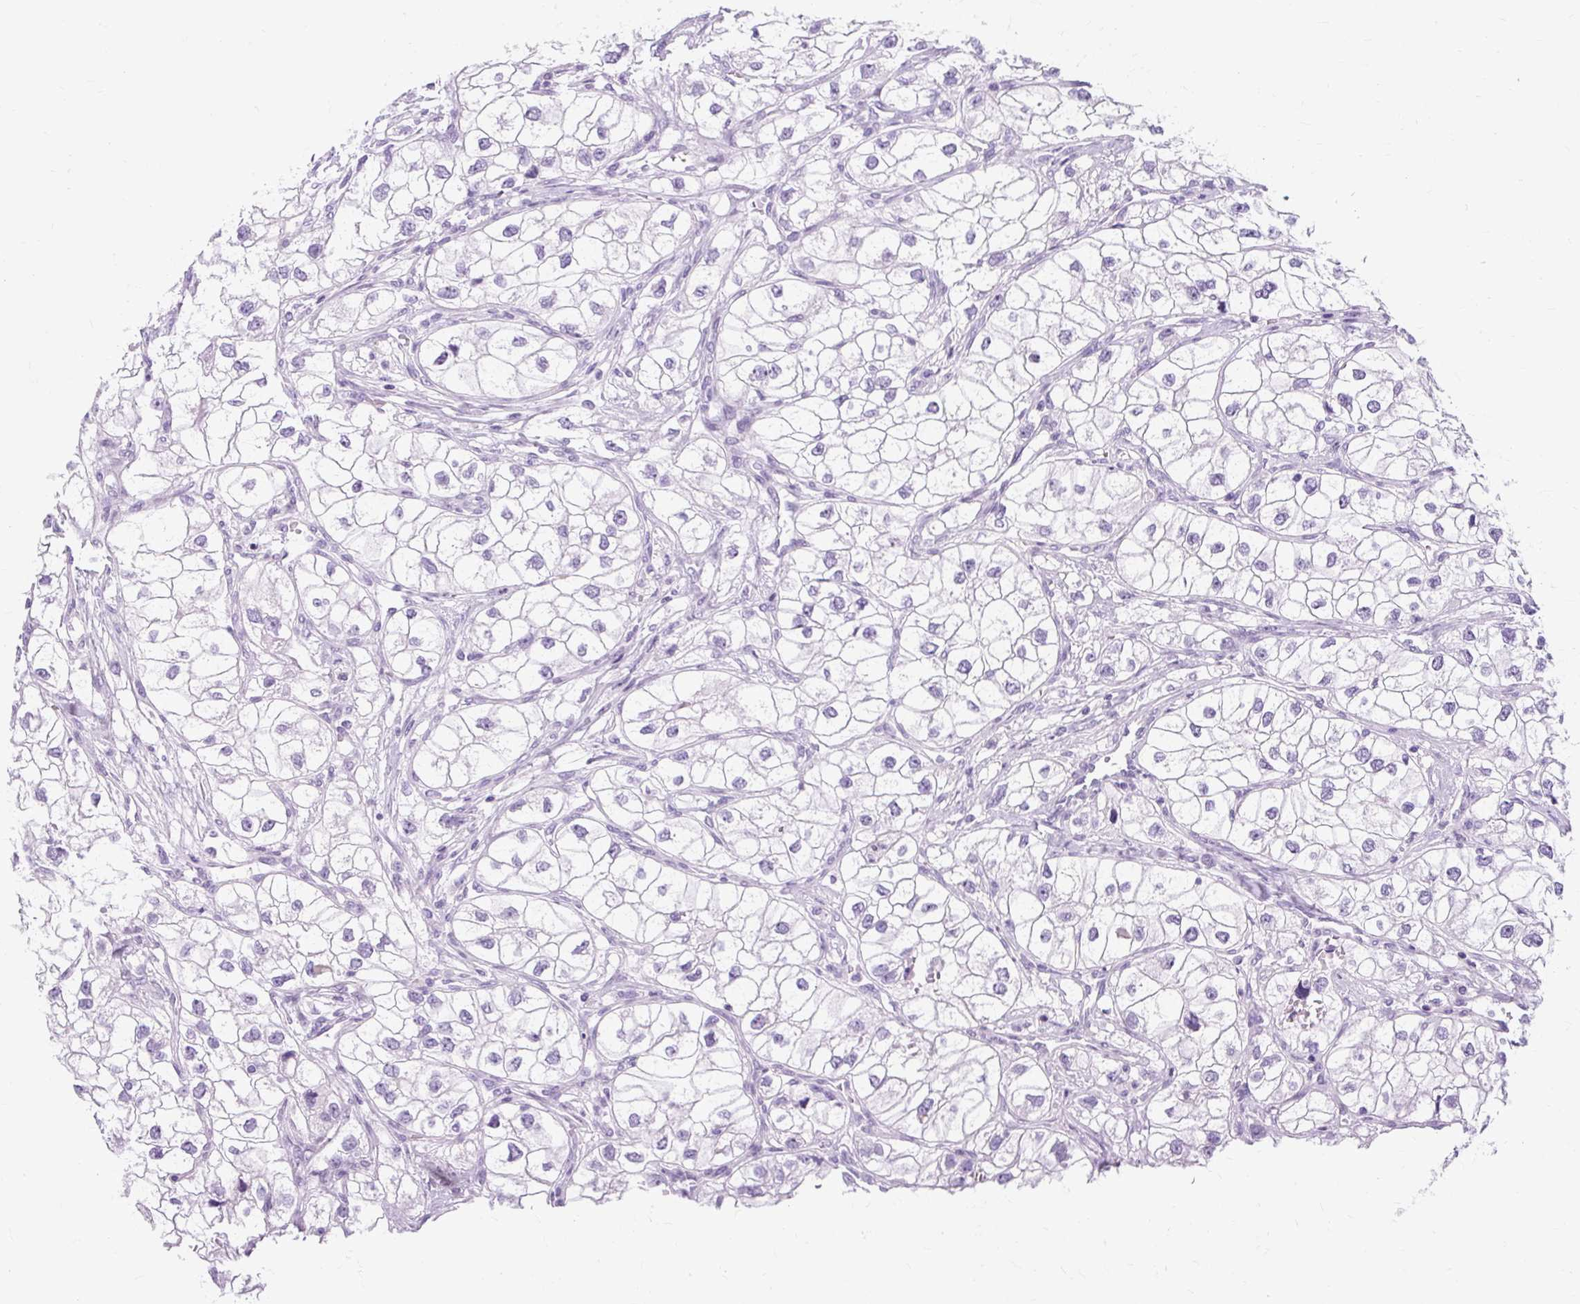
{"staining": {"intensity": "negative", "quantity": "none", "location": "none"}, "tissue": "renal cancer", "cell_type": "Tumor cells", "image_type": "cancer", "snomed": [{"axis": "morphology", "description": "Adenocarcinoma, NOS"}, {"axis": "topography", "description": "Kidney"}], "caption": "Renal cancer was stained to show a protein in brown. There is no significant staining in tumor cells. (Stains: DAB (3,3'-diaminobenzidine) immunohistochemistry with hematoxylin counter stain, Microscopy: brightfield microscopy at high magnification).", "gene": "TMEM89", "patient": {"sex": "male", "age": 59}}